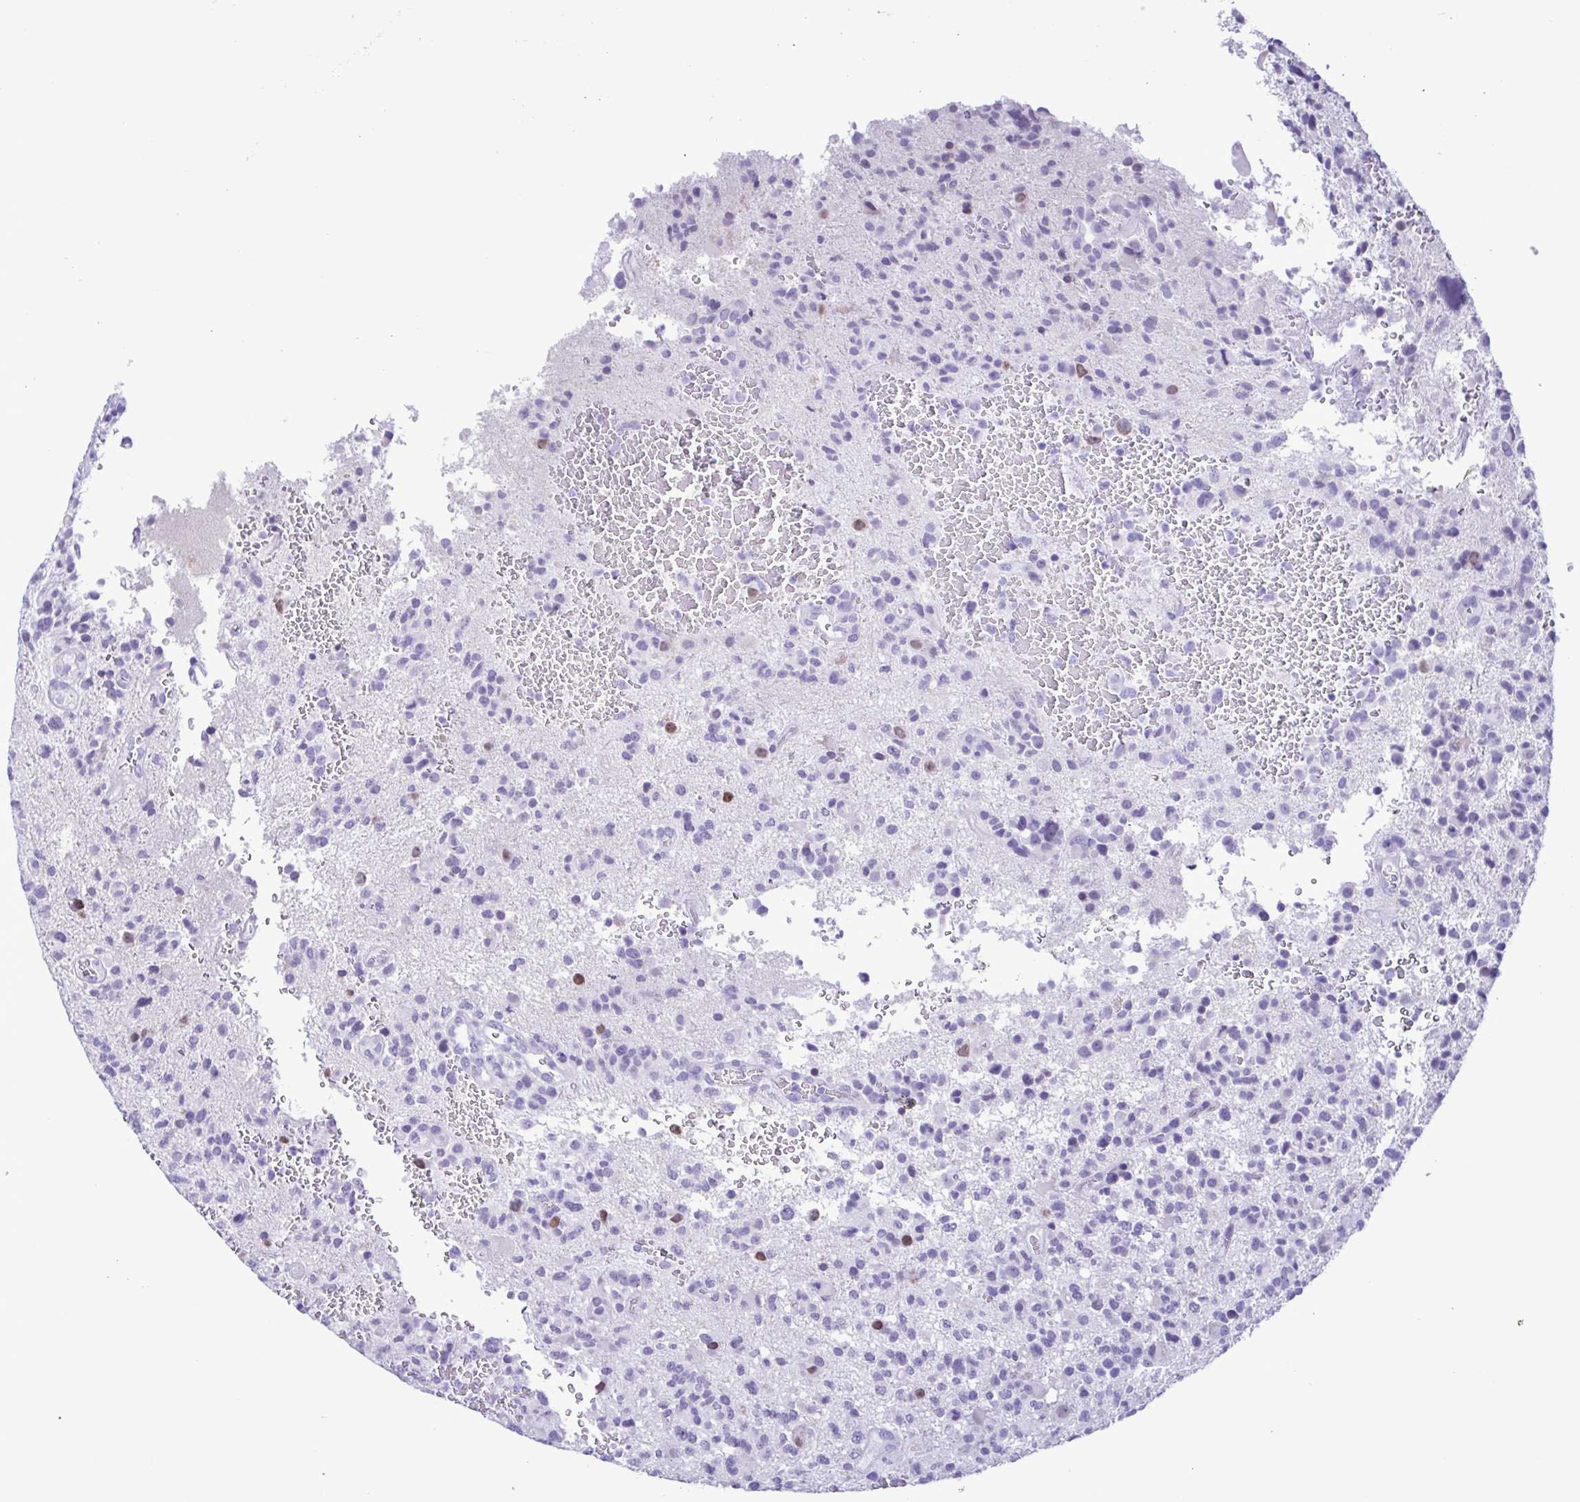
{"staining": {"intensity": "negative", "quantity": "none", "location": "none"}, "tissue": "glioma", "cell_type": "Tumor cells", "image_type": "cancer", "snomed": [{"axis": "morphology", "description": "Glioma, malignant, High grade"}, {"axis": "topography", "description": "Brain"}], "caption": "Image shows no protein positivity in tumor cells of malignant glioma (high-grade) tissue. (DAB (3,3'-diaminobenzidine) immunohistochemistry, high magnification).", "gene": "SPATA16", "patient": {"sex": "female", "age": 71}}